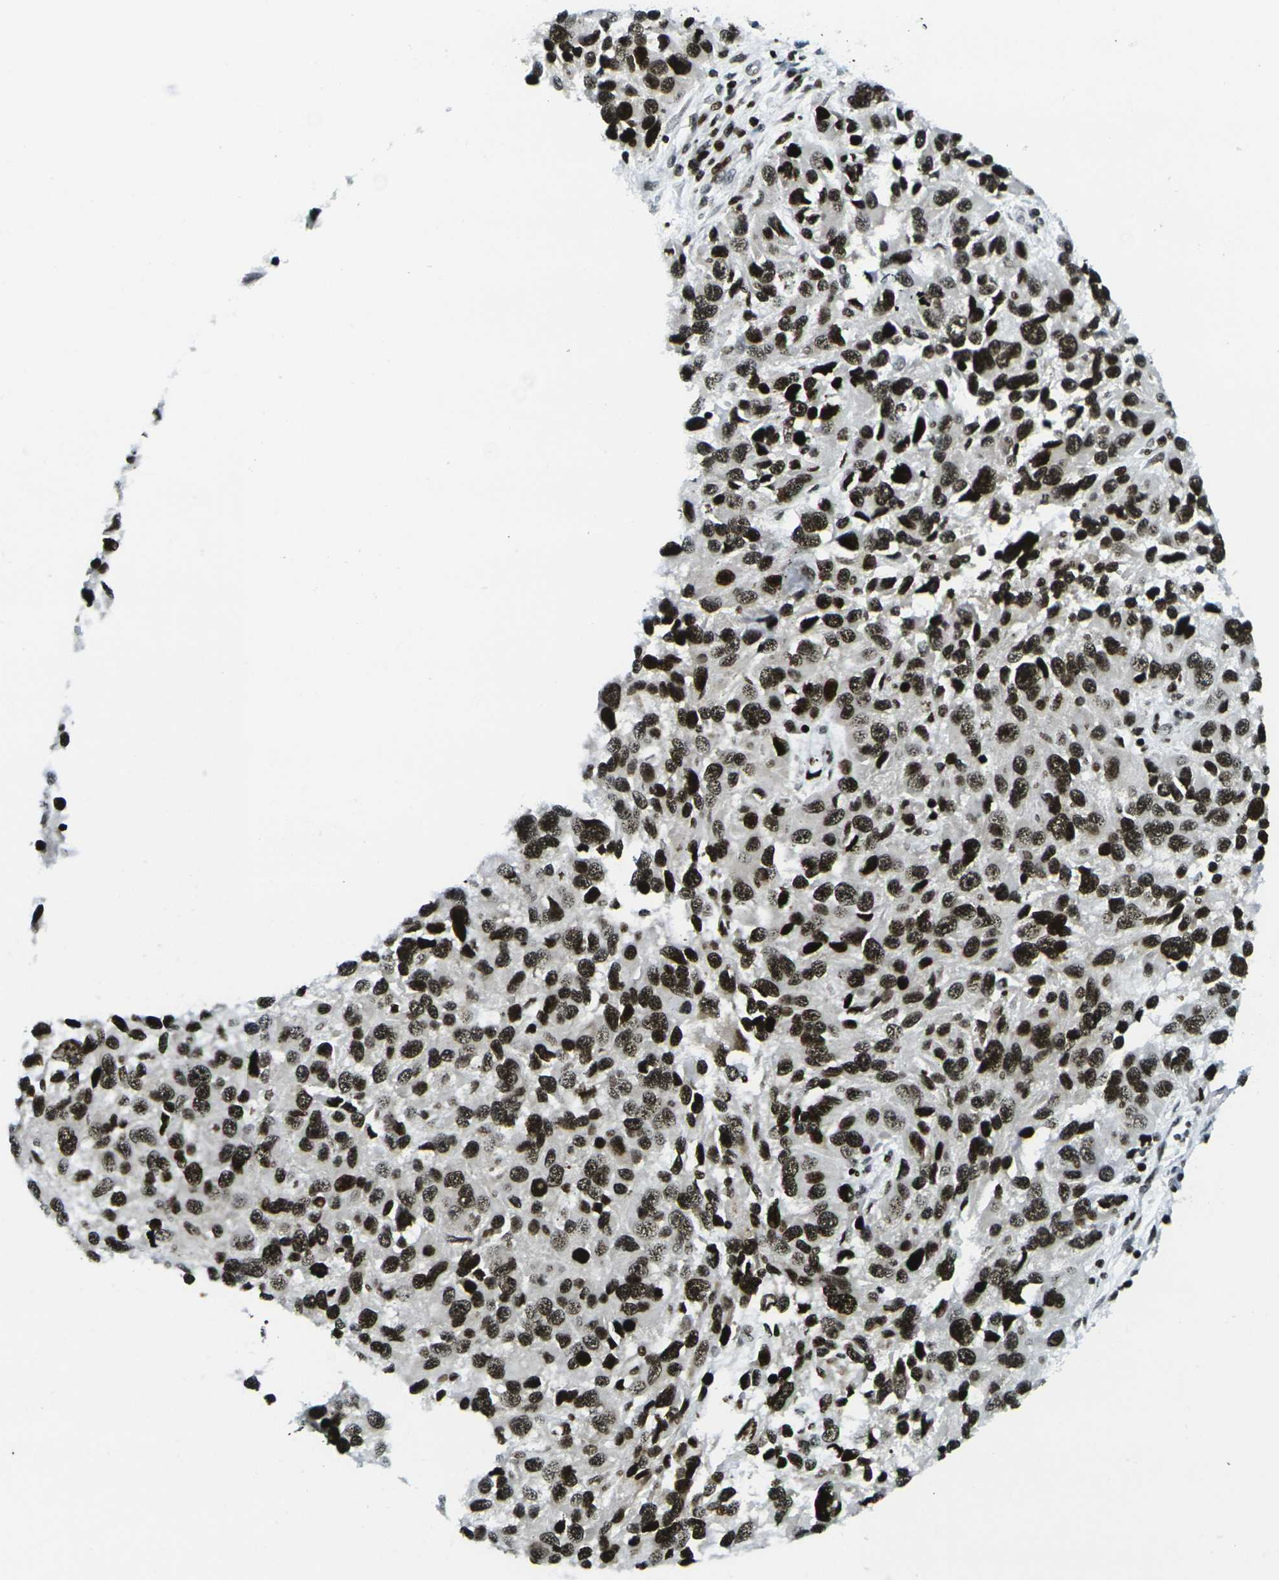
{"staining": {"intensity": "strong", "quantity": ">75%", "location": "nuclear"}, "tissue": "melanoma", "cell_type": "Tumor cells", "image_type": "cancer", "snomed": [{"axis": "morphology", "description": "Malignant melanoma, NOS"}, {"axis": "topography", "description": "Skin"}], "caption": "Immunohistochemical staining of melanoma exhibits high levels of strong nuclear positivity in about >75% of tumor cells.", "gene": "H3-3A", "patient": {"sex": "male", "age": 53}}